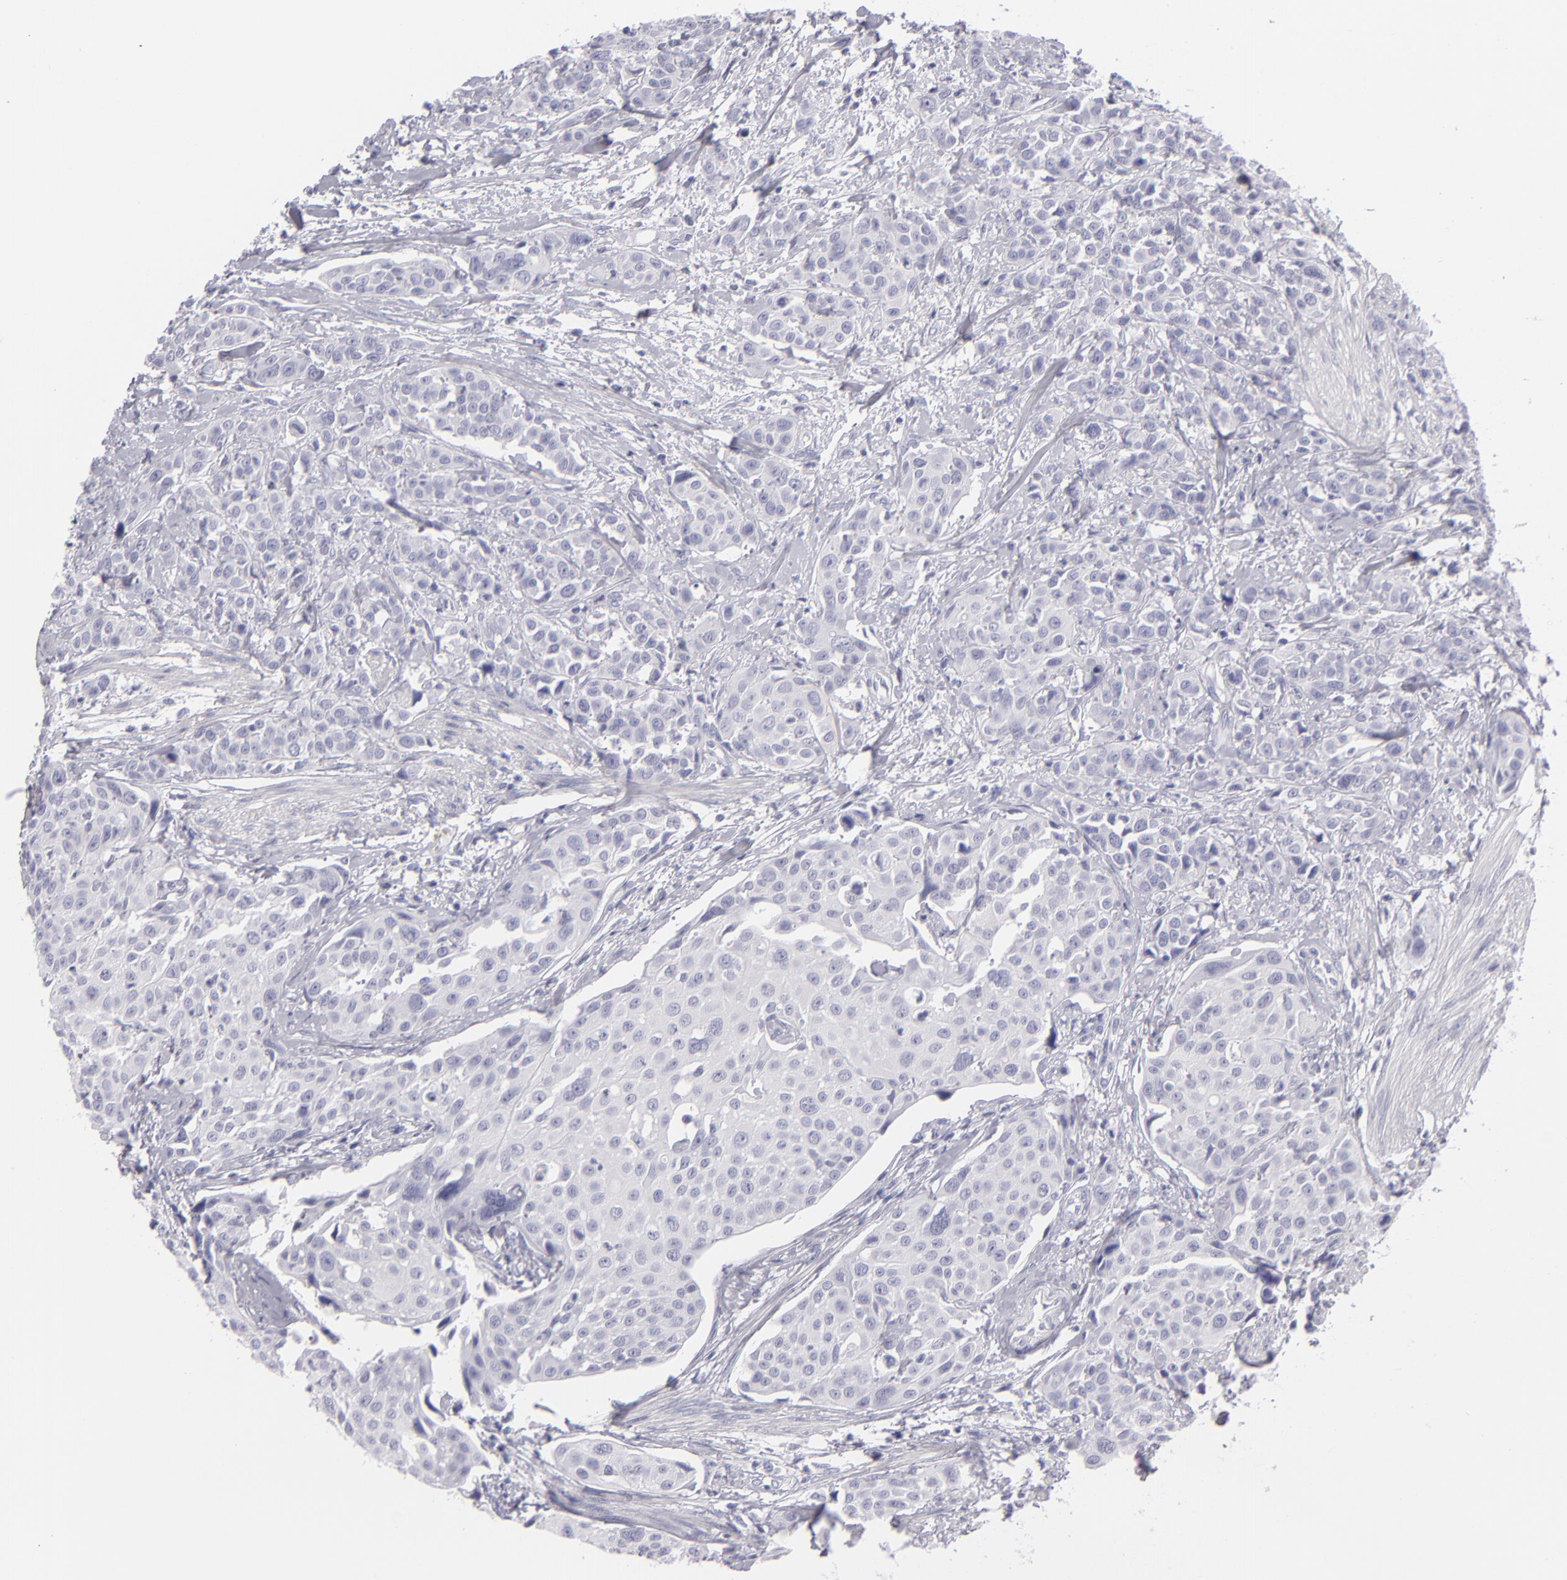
{"staining": {"intensity": "negative", "quantity": "none", "location": "none"}, "tissue": "urothelial cancer", "cell_type": "Tumor cells", "image_type": "cancer", "snomed": [{"axis": "morphology", "description": "Urothelial carcinoma, High grade"}, {"axis": "topography", "description": "Urinary bladder"}], "caption": "An immunohistochemistry (IHC) histopathology image of urothelial carcinoma (high-grade) is shown. There is no staining in tumor cells of urothelial carcinoma (high-grade).", "gene": "VIL1", "patient": {"sex": "male", "age": 56}}